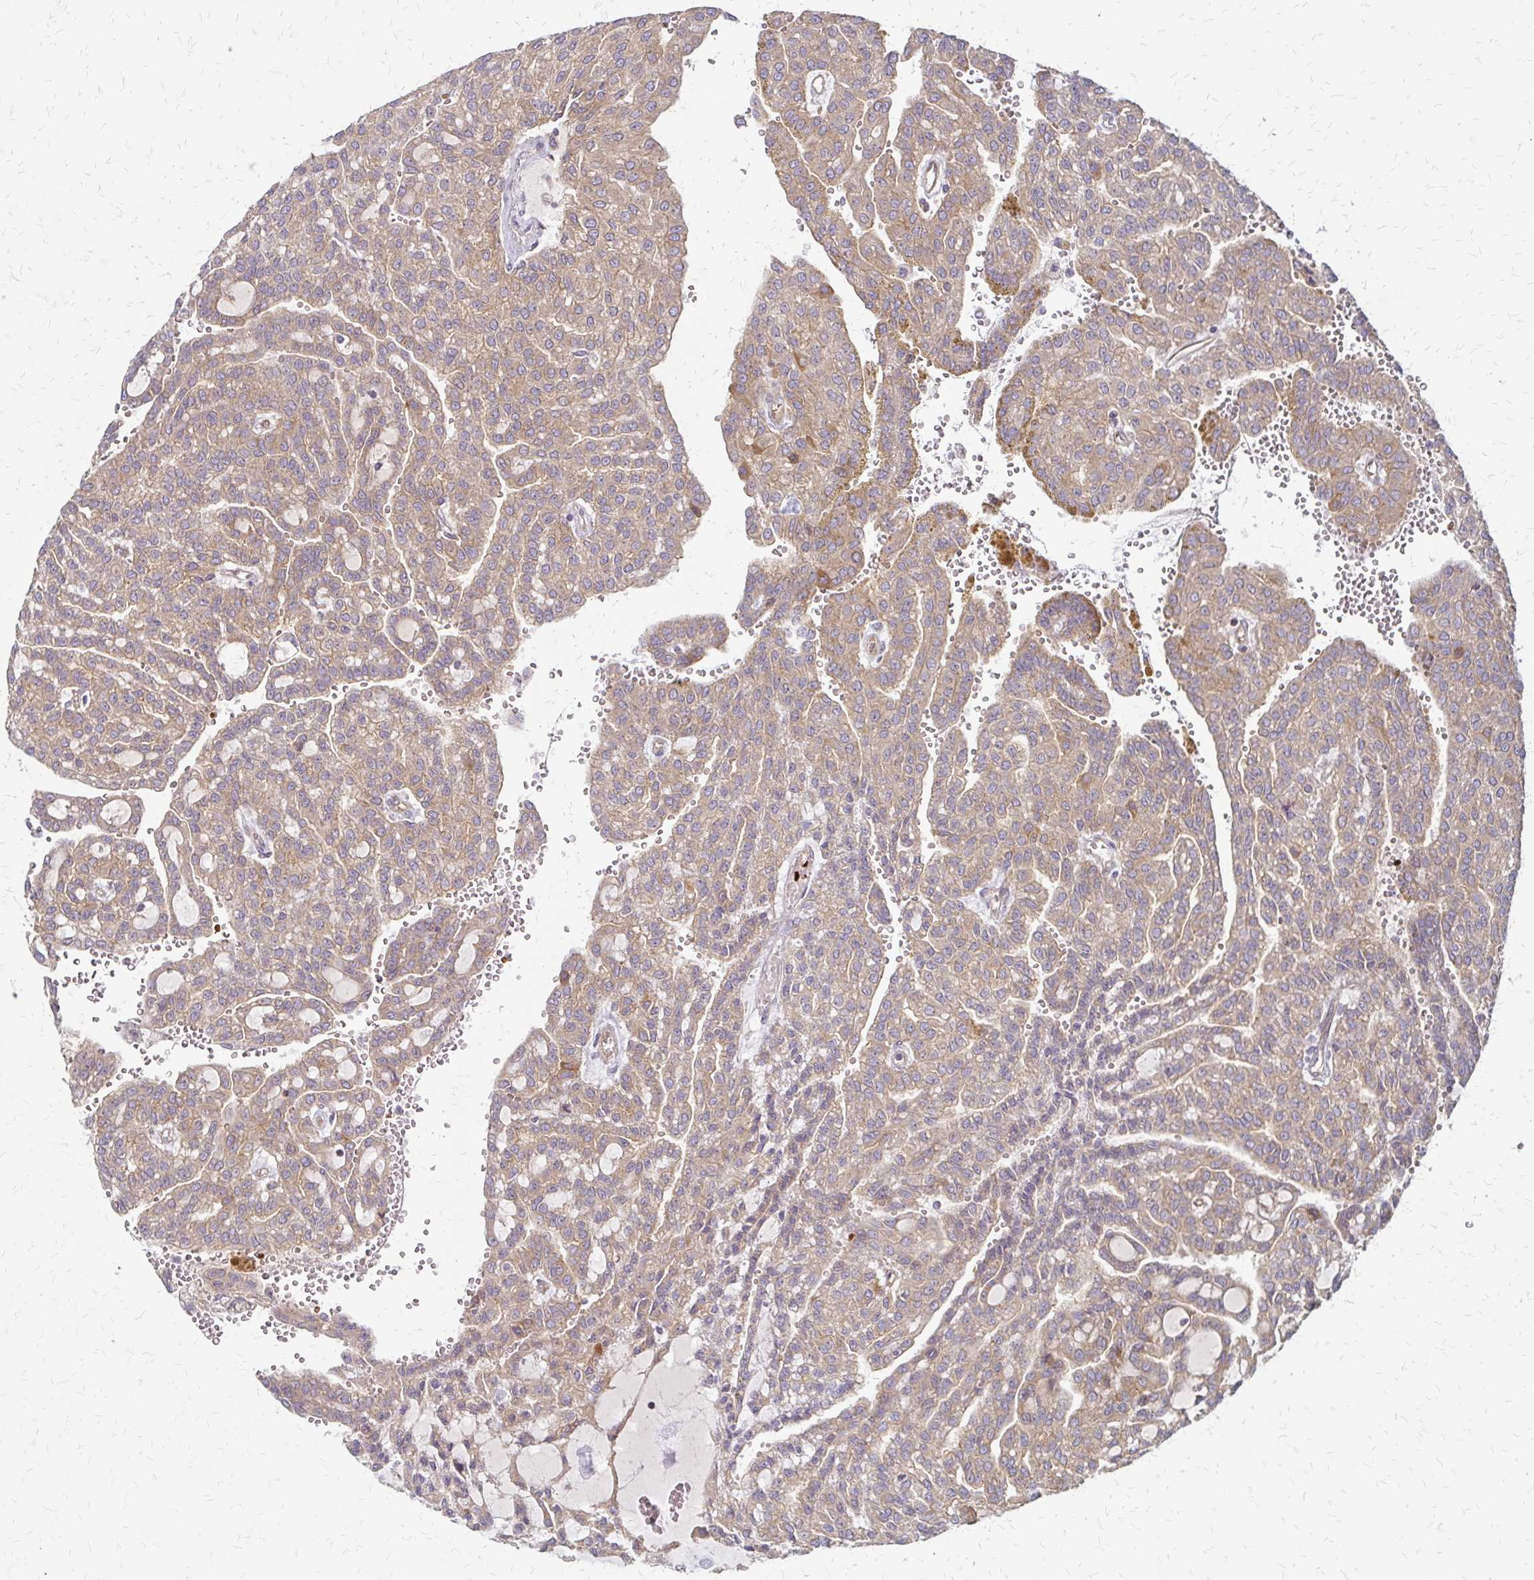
{"staining": {"intensity": "moderate", "quantity": ">75%", "location": "cytoplasmic/membranous"}, "tissue": "renal cancer", "cell_type": "Tumor cells", "image_type": "cancer", "snomed": [{"axis": "morphology", "description": "Adenocarcinoma, NOS"}, {"axis": "topography", "description": "Kidney"}], "caption": "Protein staining reveals moderate cytoplasmic/membranous staining in approximately >75% of tumor cells in renal cancer. The staining was performed using DAB (3,3'-diaminobenzidine) to visualize the protein expression in brown, while the nuclei were stained in blue with hematoxylin (Magnification: 20x).", "gene": "ZNF383", "patient": {"sex": "male", "age": 63}}